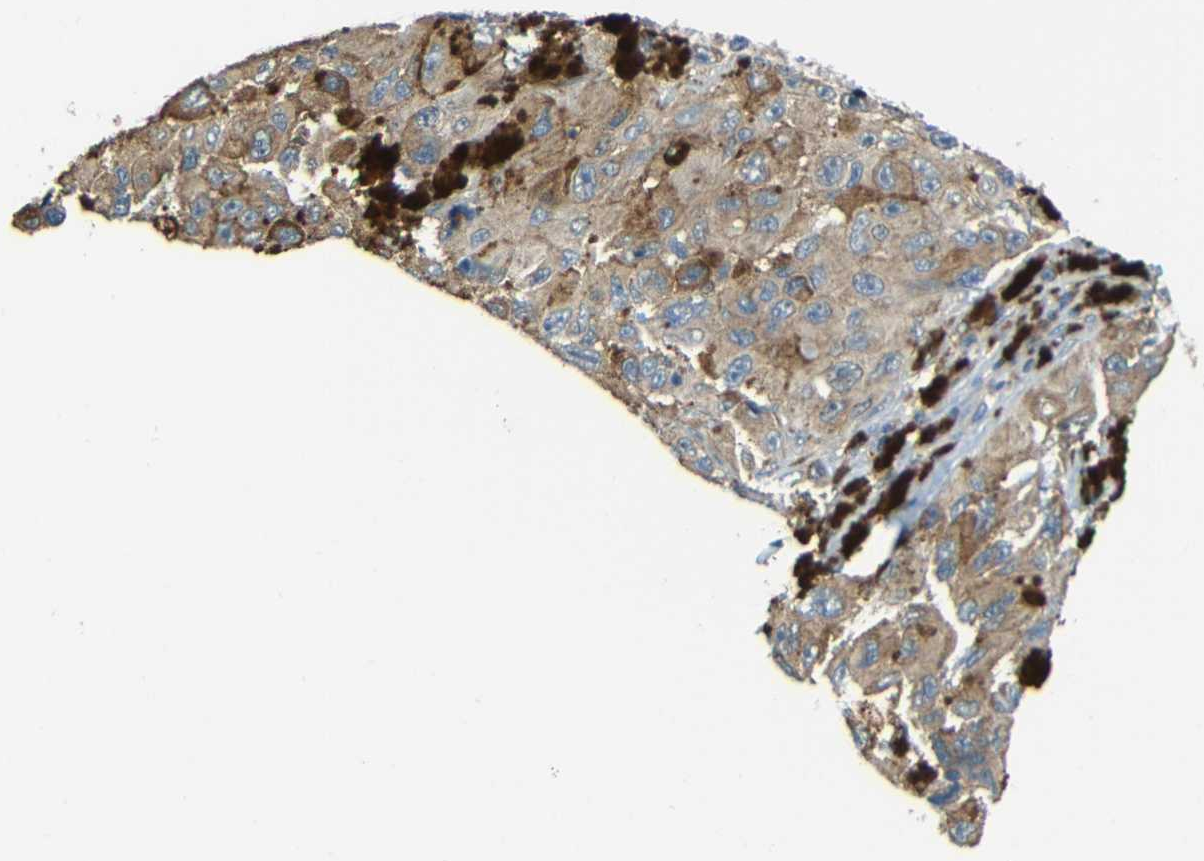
{"staining": {"intensity": "moderate", "quantity": ">75%", "location": "cytoplasmic/membranous"}, "tissue": "melanoma", "cell_type": "Tumor cells", "image_type": "cancer", "snomed": [{"axis": "morphology", "description": "Malignant melanoma, NOS"}, {"axis": "topography", "description": "Skin"}], "caption": "The immunohistochemical stain highlights moderate cytoplasmic/membranous positivity in tumor cells of malignant melanoma tissue.", "gene": "FNDC3A", "patient": {"sex": "female", "age": 73}}